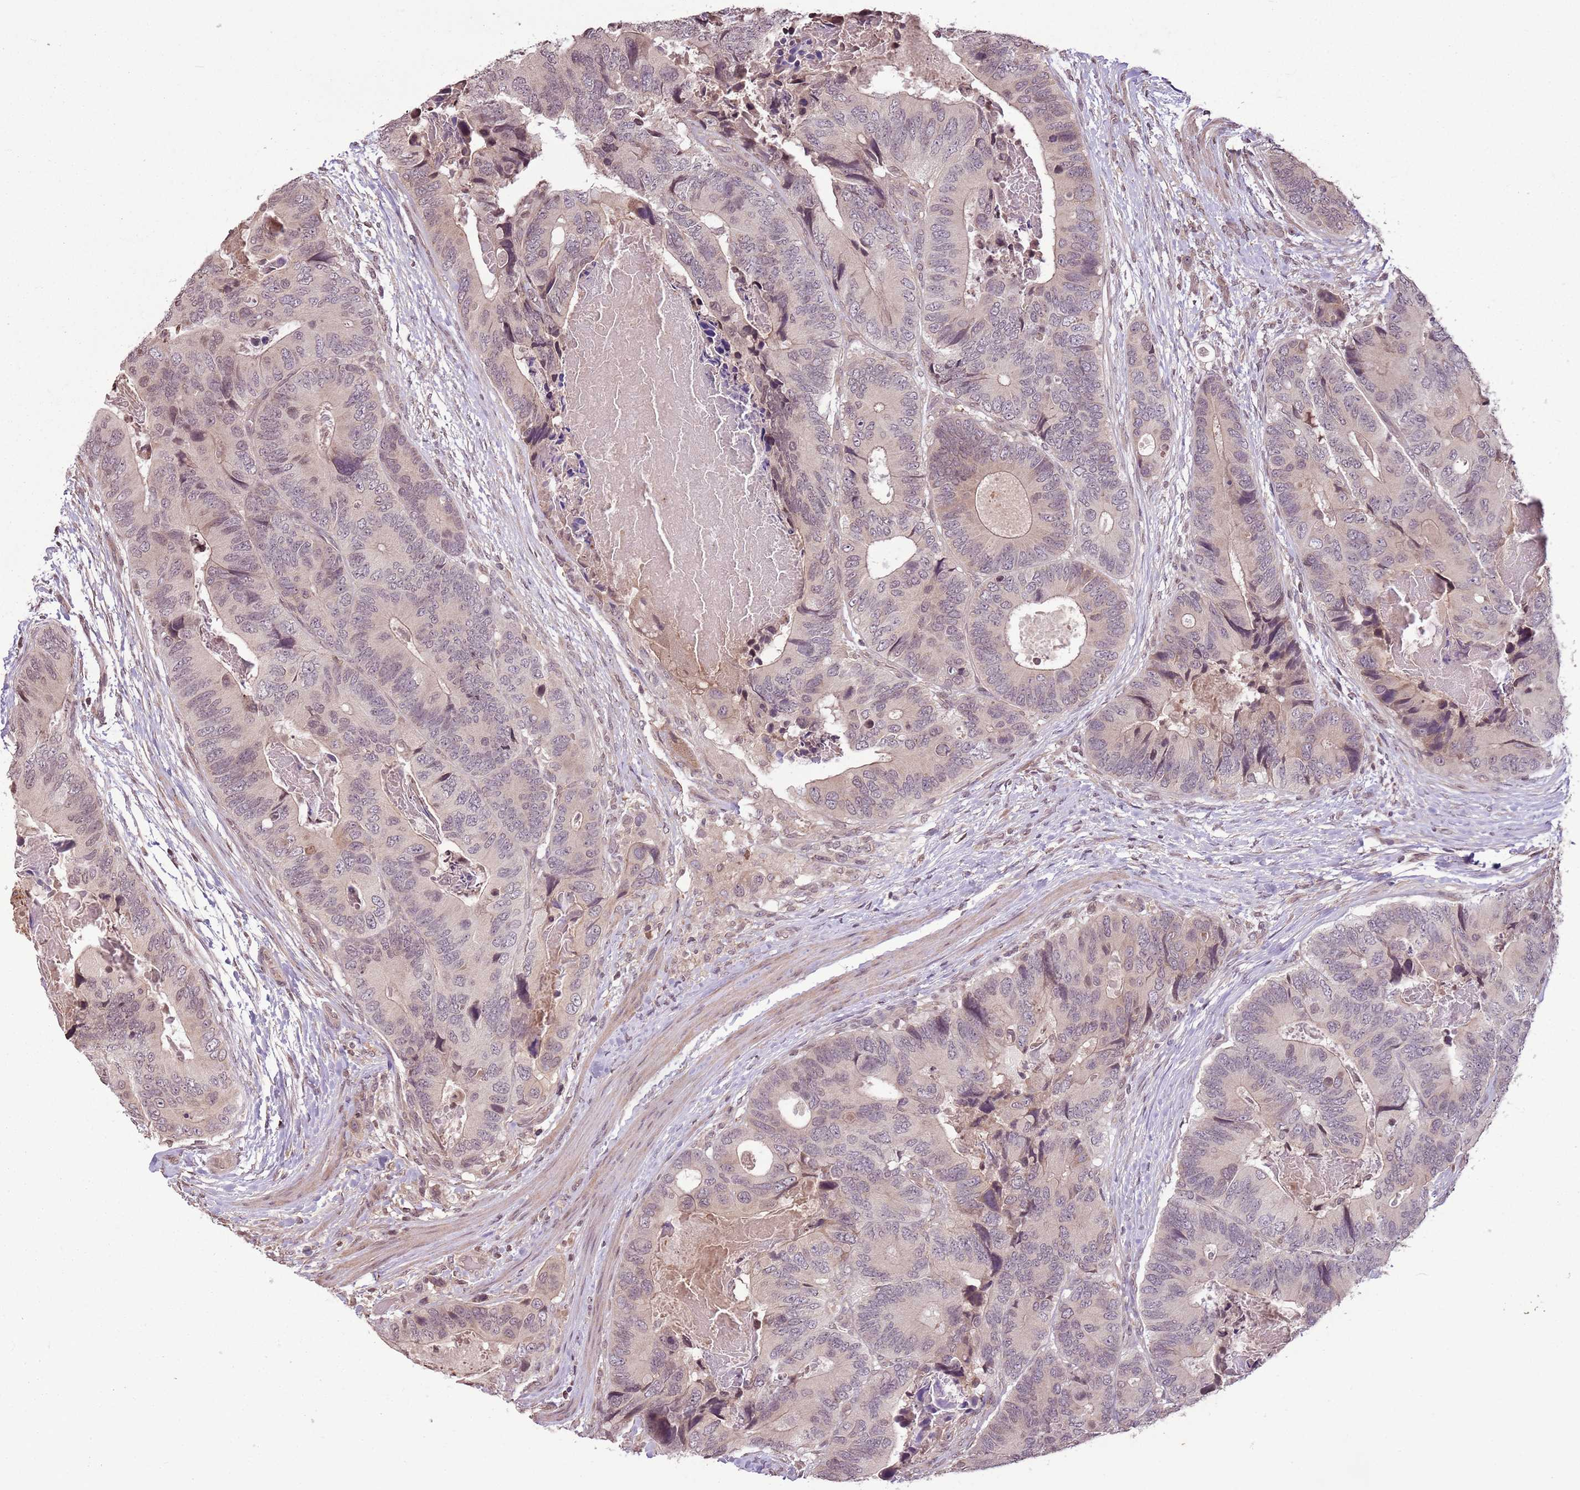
{"staining": {"intensity": "weak", "quantity": "<25%", "location": "cytoplasmic/membranous,nuclear"}, "tissue": "colorectal cancer", "cell_type": "Tumor cells", "image_type": "cancer", "snomed": [{"axis": "morphology", "description": "Adenocarcinoma, NOS"}, {"axis": "topography", "description": "Colon"}], "caption": "Immunohistochemistry (IHC) of human colorectal cancer exhibits no staining in tumor cells.", "gene": "CAPN9", "patient": {"sex": "male", "age": 84}}